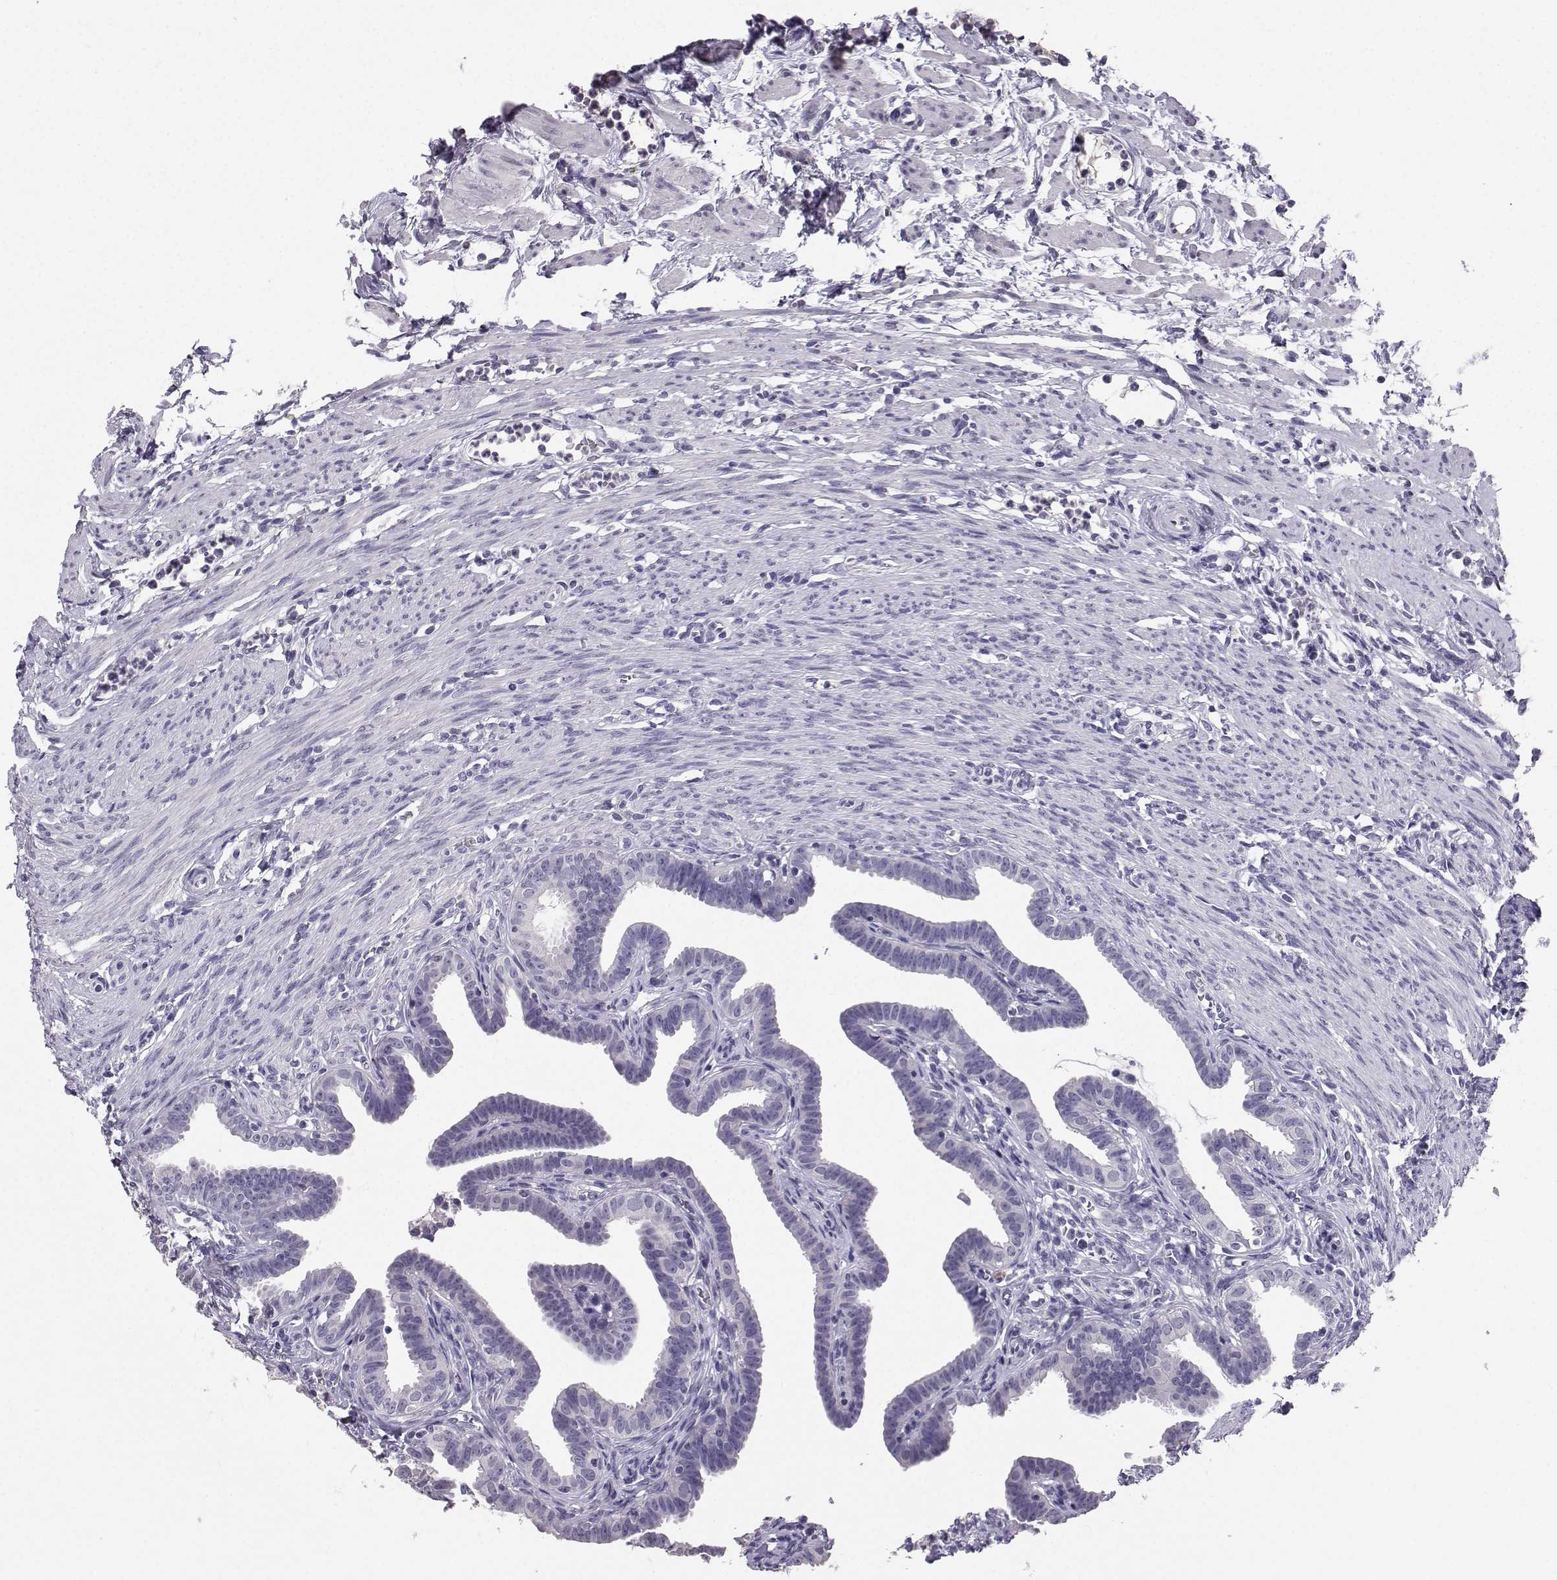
{"staining": {"intensity": "negative", "quantity": "none", "location": "none"}, "tissue": "fallopian tube", "cell_type": "Glandular cells", "image_type": "normal", "snomed": [{"axis": "morphology", "description": "Normal tissue, NOS"}, {"axis": "topography", "description": "Fallopian tube"}, {"axis": "topography", "description": "Ovary"}], "caption": "Immunohistochemical staining of unremarkable human fallopian tube reveals no significant positivity in glandular cells.", "gene": "SPAG11A", "patient": {"sex": "female", "age": 33}}